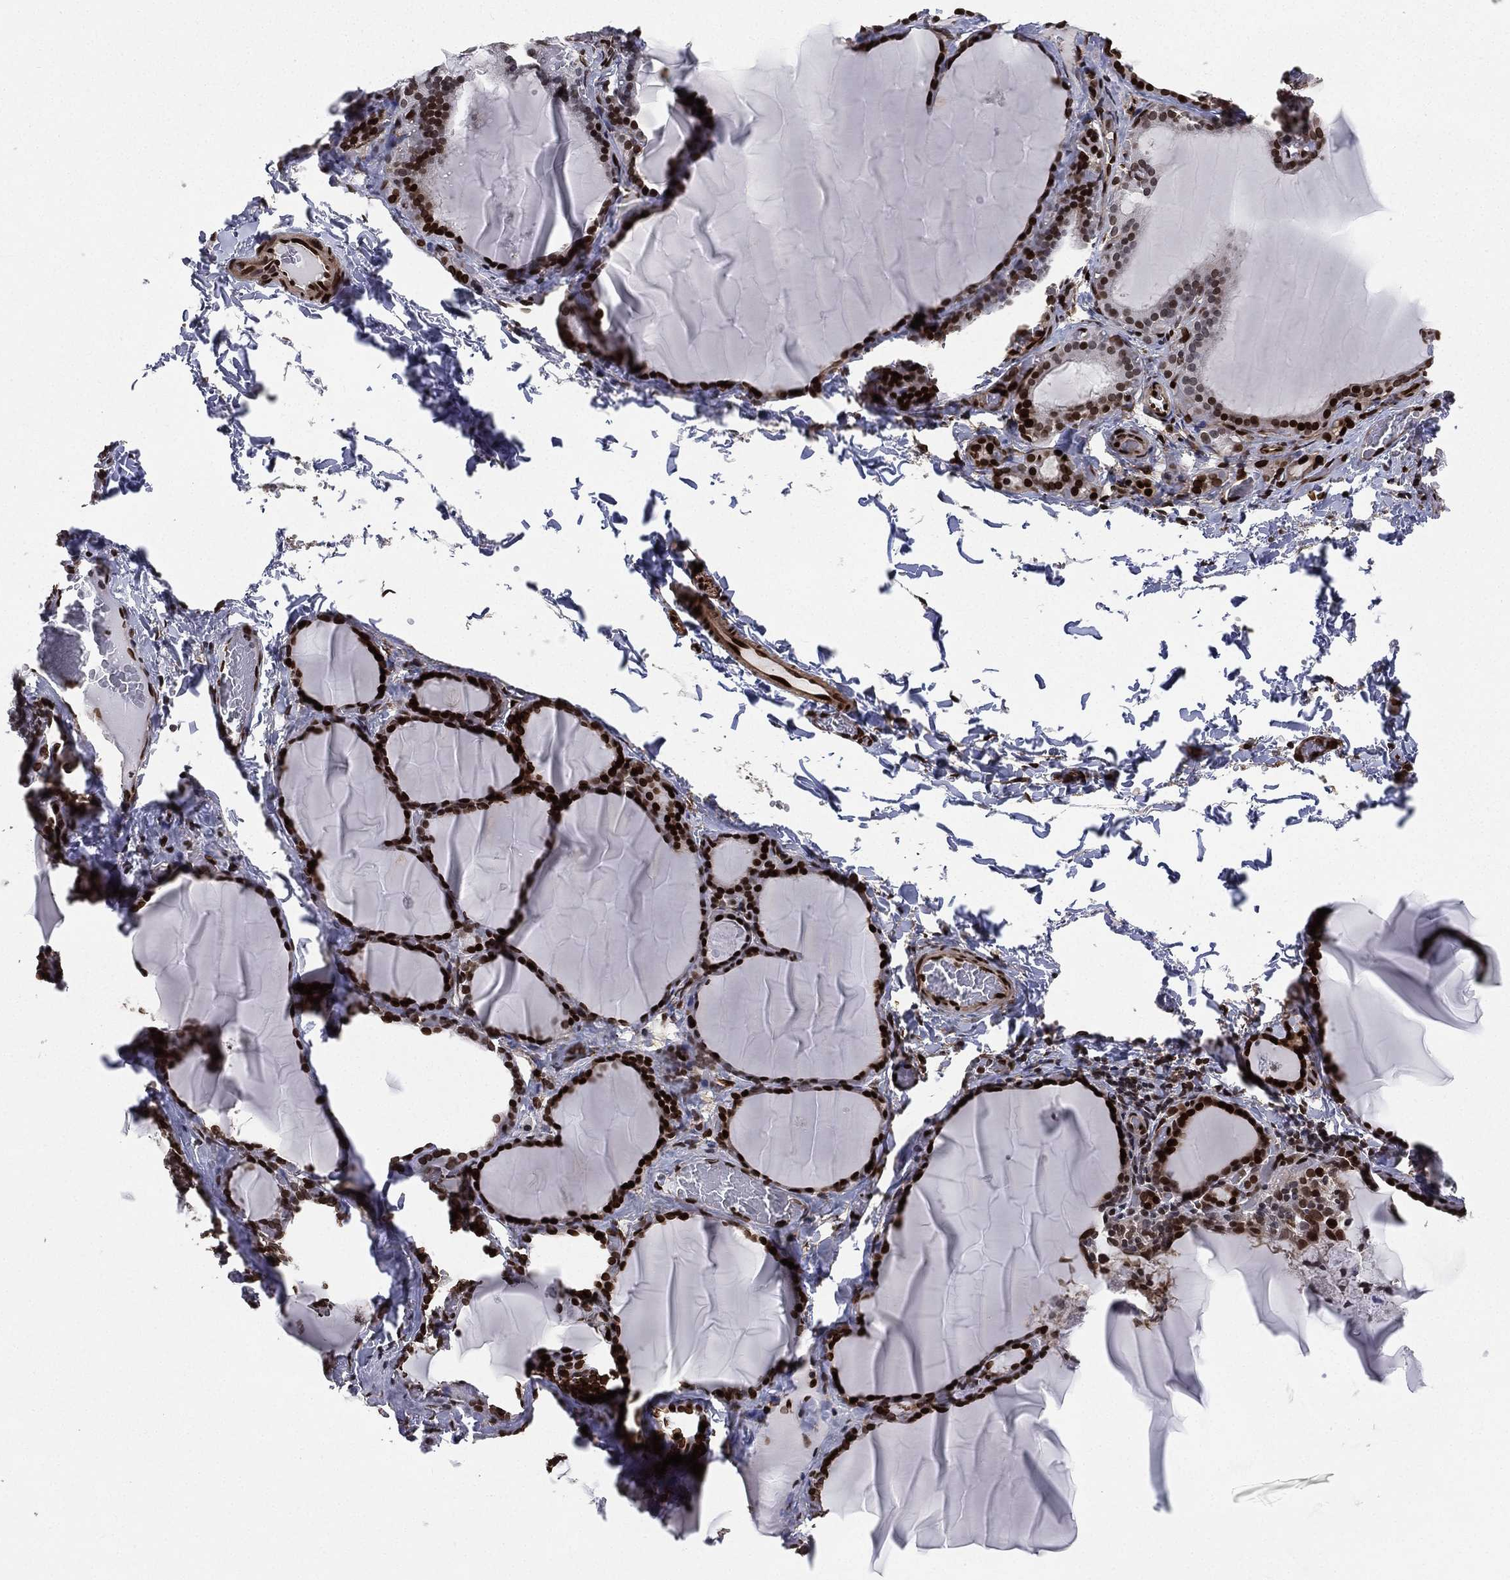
{"staining": {"intensity": "strong", "quantity": "25%-75%", "location": "nuclear"}, "tissue": "thyroid gland", "cell_type": "Glandular cells", "image_type": "normal", "snomed": [{"axis": "morphology", "description": "Normal tissue, NOS"}, {"axis": "morphology", "description": "Hyperplasia, NOS"}, {"axis": "topography", "description": "Thyroid gland"}], "caption": "IHC histopathology image of unremarkable thyroid gland: human thyroid gland stained using IHC shows high levels of strong protein expression localized specifically in the nuclear of glandular cells, appearing as a nuclear brown color.", "gene": "LMNB1", "patient": {"sex": "female", "age": 27}}